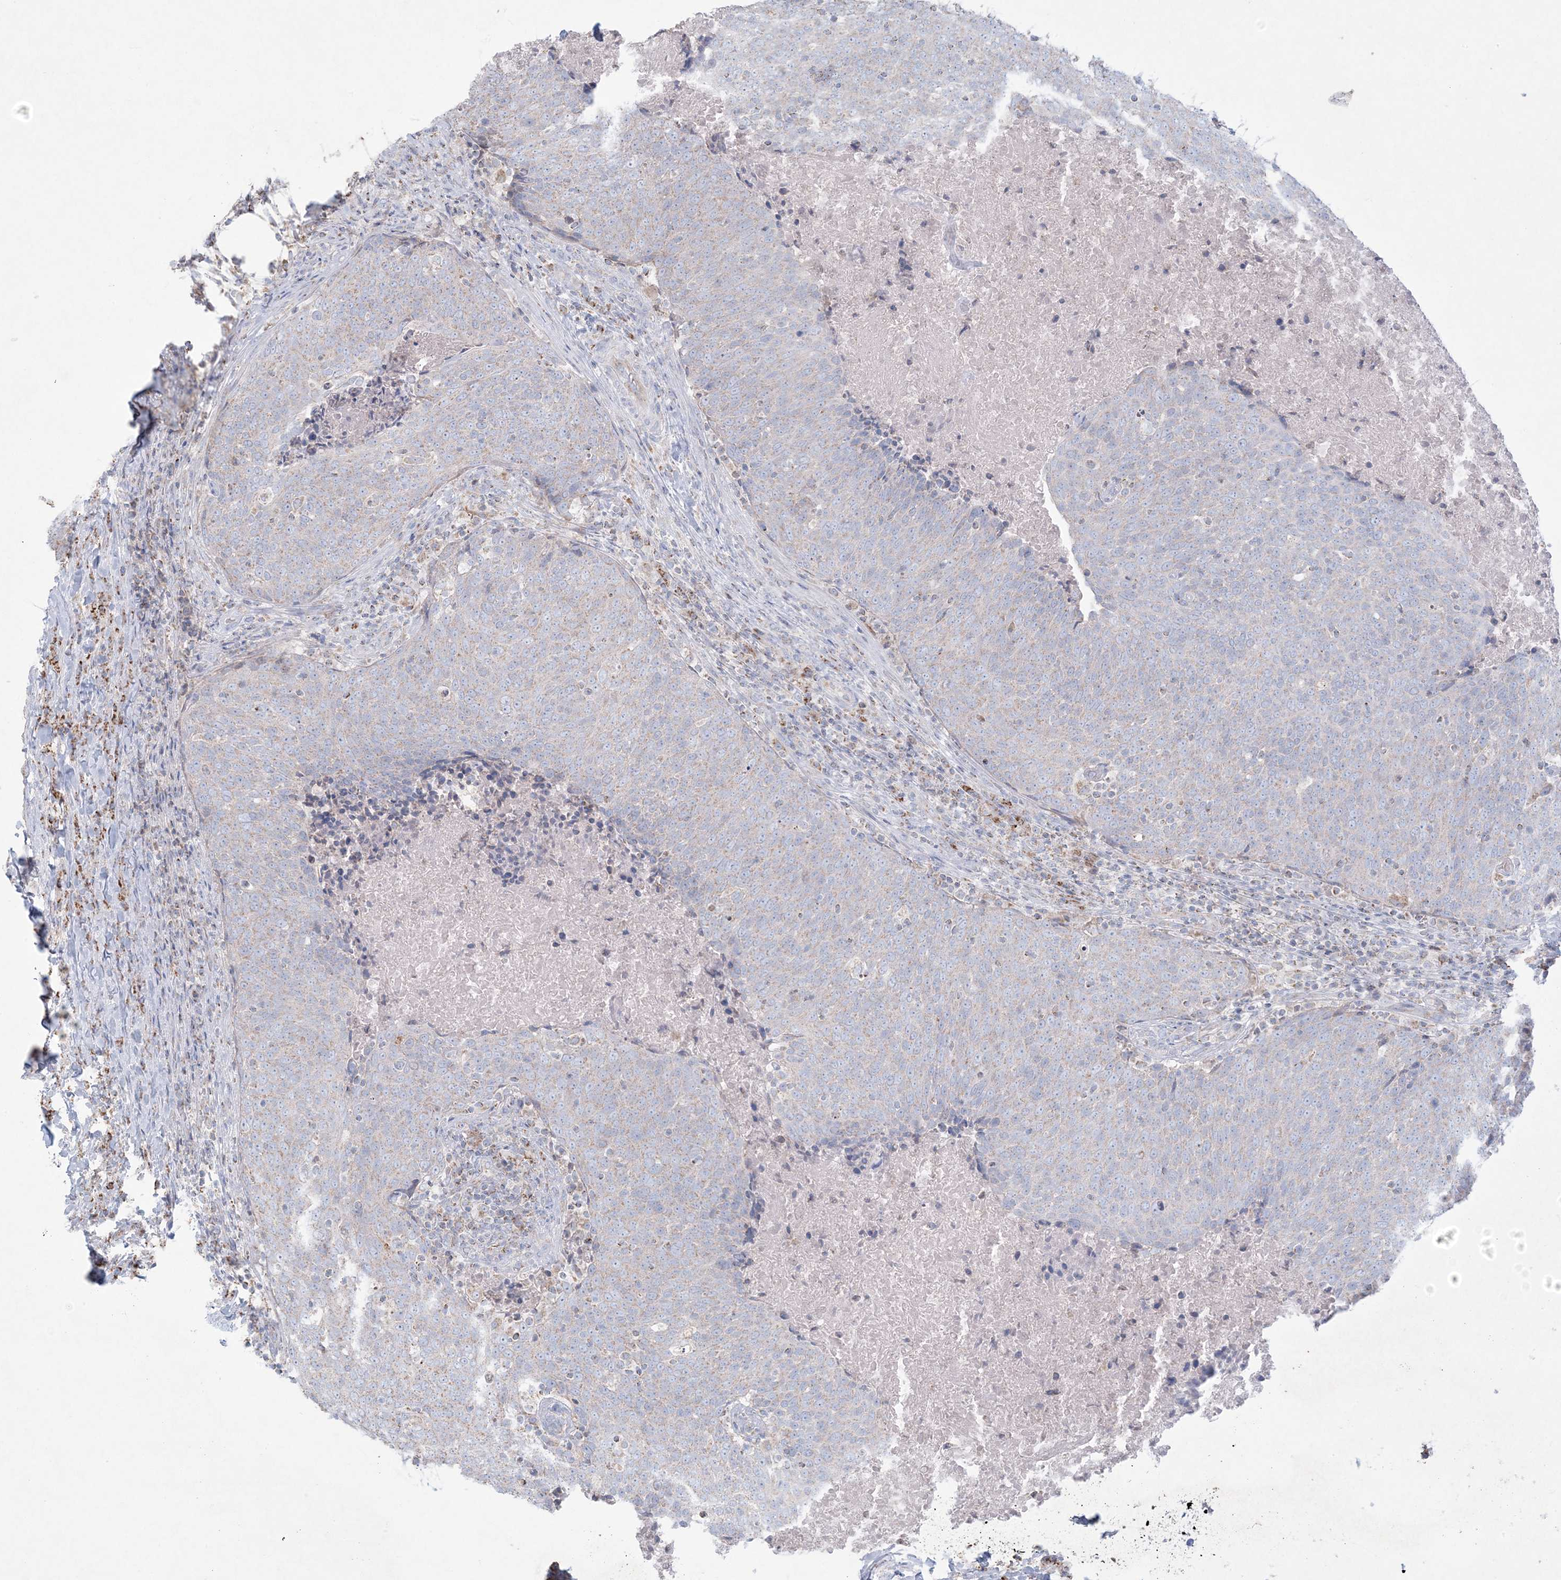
{"staining": {"intensity": "weak", "quantity": ">75%", "location": "cytoplasmic/membranous"}, "tissue": "head and neck cancer", "cell_type": "Tumor cells", "image_type": "cancer", "snomed": [{"axis": "morphology", "description": "Squamous cell carcinoma, NOS"}, {"axis": "morphology", "description": "Squamous cell carcinoma, metastatic, NOS"}, {"axis": "topography", "description": "Lymph node"}, {"axis": "topography", "description": "Head-Neck"}], "caption": "DAB (3,3'-diaminobenzidine) immunohistochemical staining of human head and neck metastatic squamous cell carcinoma demonstrates weak cytoplasmic/membranous protein staining in approximately >75% of tumor cells. (IHC, brightfield microscopy, high magnification).", "gene": "KCTD6", "patient": {"sex": "male", "age": 62}}